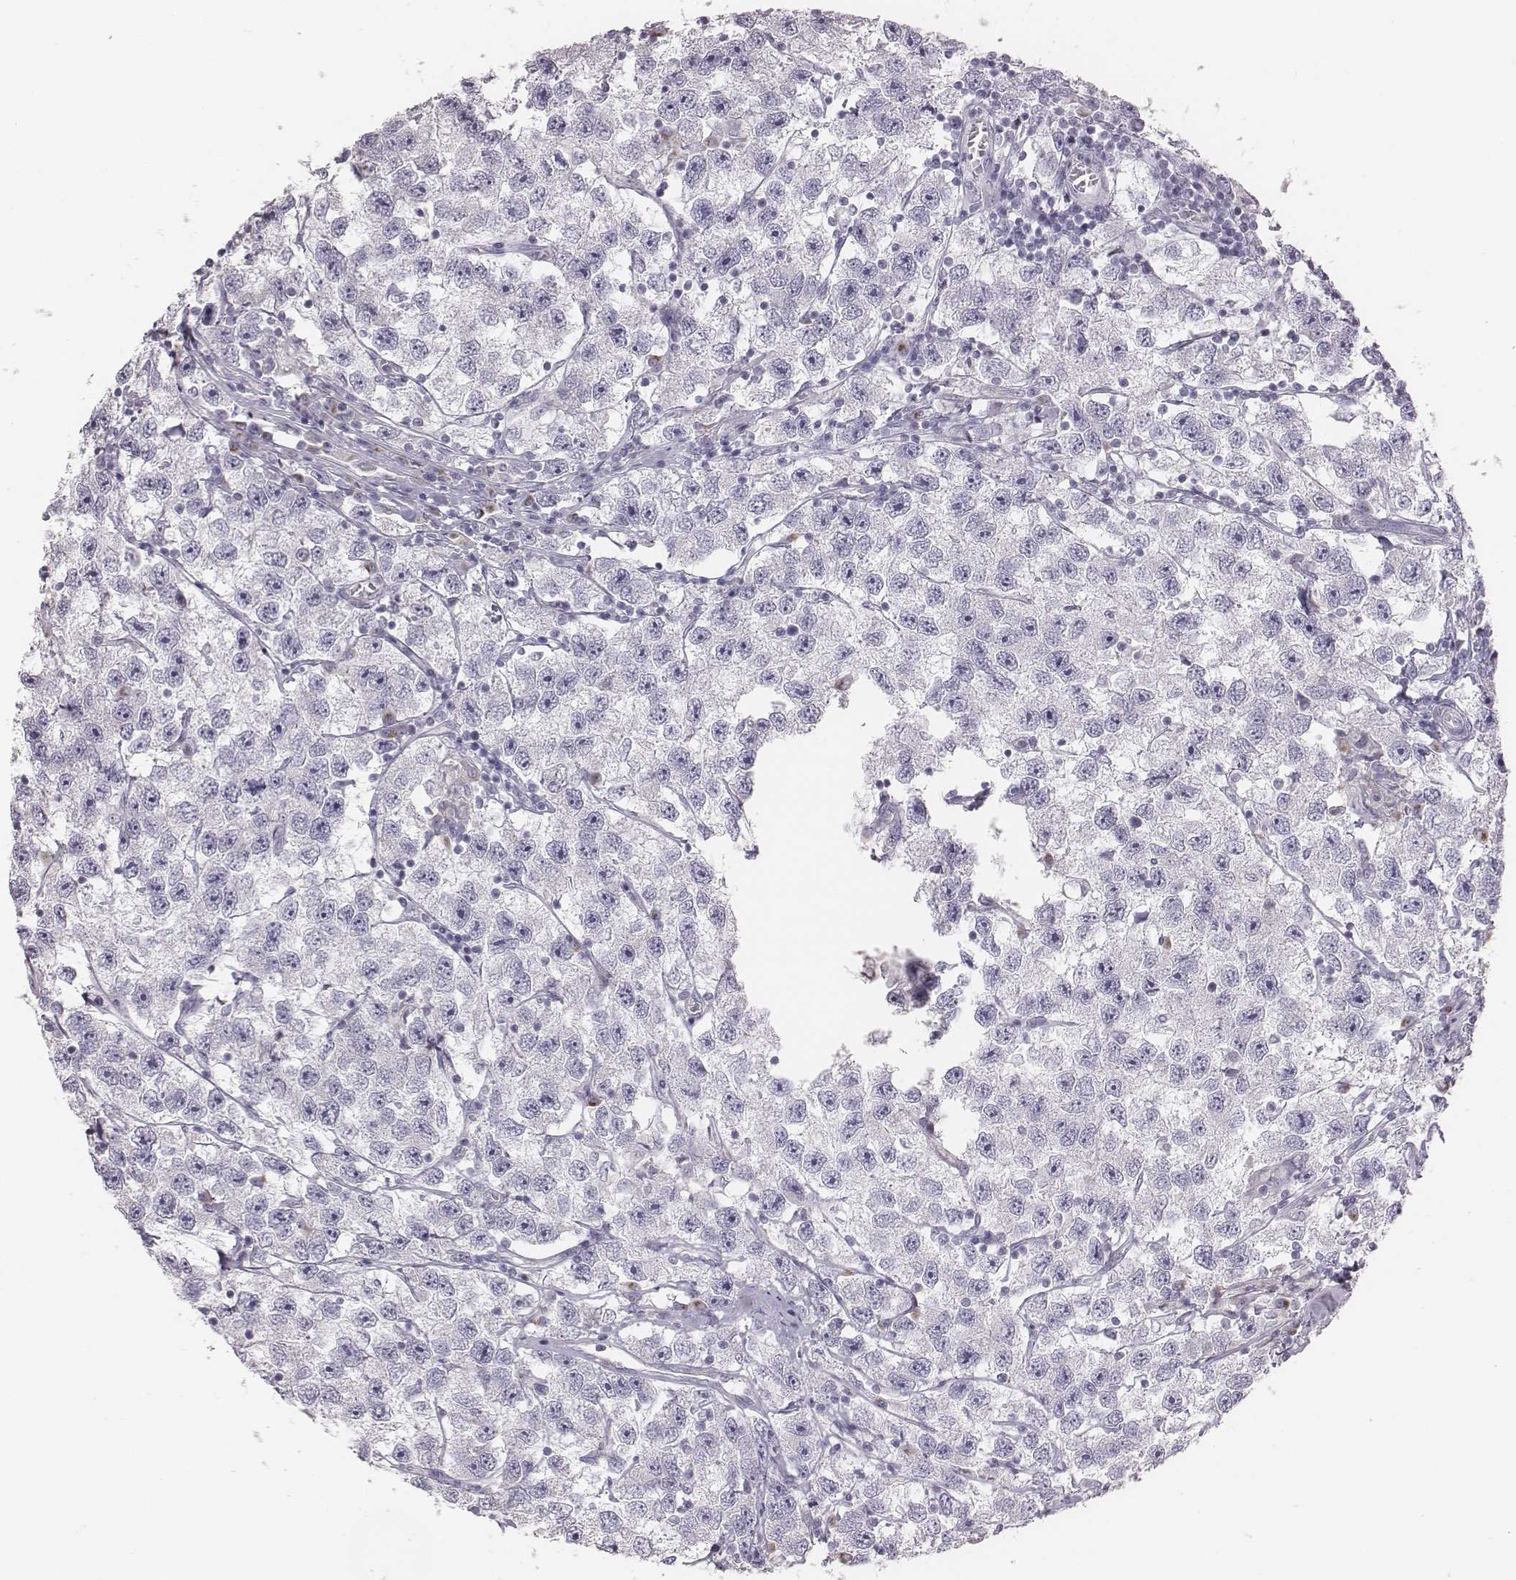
{"staining": {"intensity": "negative", "quantity": "none", "location": "none"}, "tissue": "testis cancer", "cell_type": "Tumor cells", "image_type": "cancer", "snomed": [{"axis": "morphology", "description": "Seminoma, NOS"}, {"axis": "topography", "description": "Testis"}], "caption": "The image reveals no significant positivity in tumor cells of testis cancer. (Immunohistochemistry, brightfield microscopy, high magnification).", "gene": "C6orf58", "patient": {"sex": "male", "age": 26}}